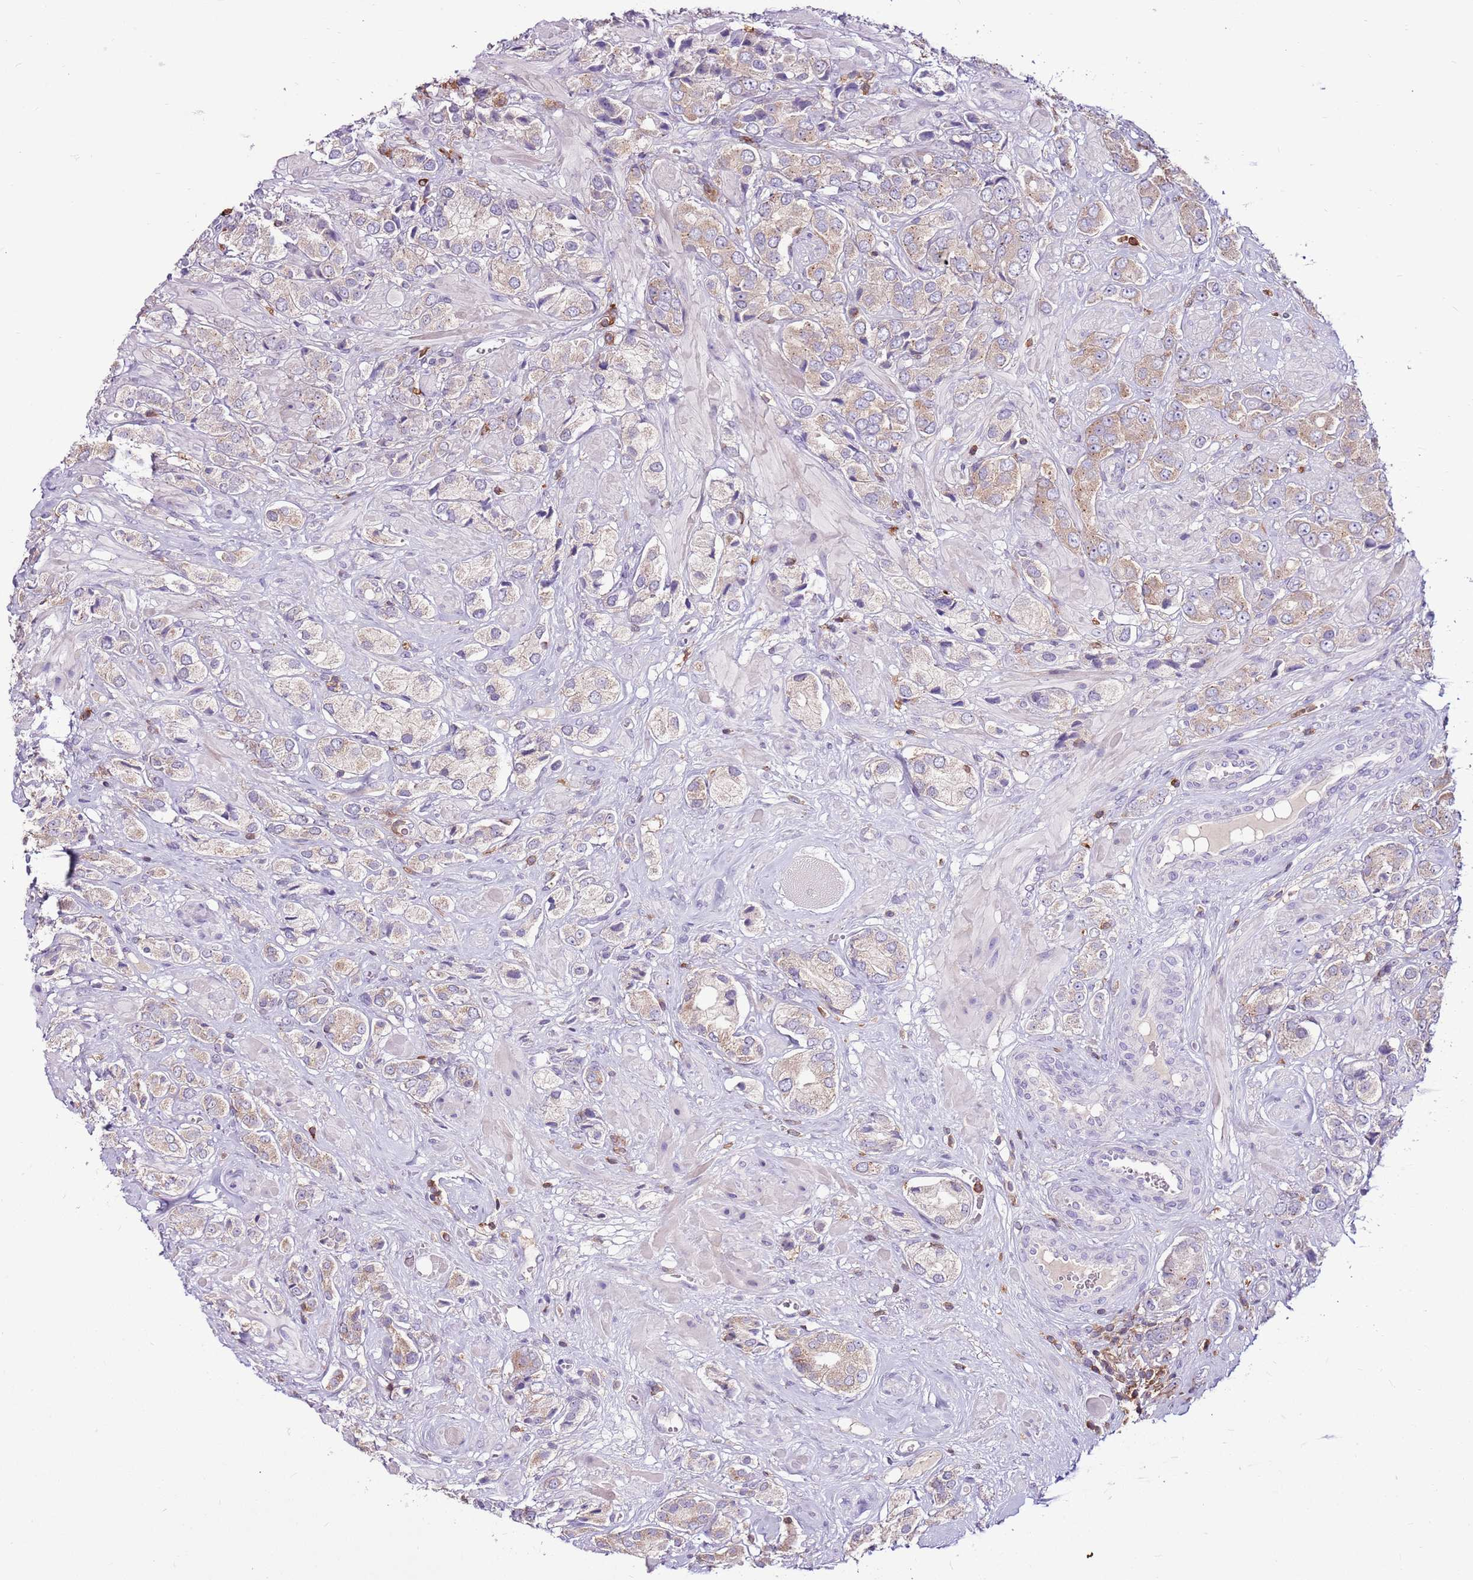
{"staining": {"intensity": "weak", "quantity": "25%-75%", "location": "cytoplasmic/membranous"}, "tissue": "prostate cancer", "cell_type": "Tumor cells", "image_type": "cancer", "snomed": [{"axis": "morphology", "description": "Adenocarcinoma, High grade"}, {"axis": "topography", "description": "Prostate and seminal vesicle, NOS"}], "caption": "Immunohistochemistry of human prostate cancer demonstrates low levels of weak cytoplasmic/membranous staining in approximately 25%-75% of tumor cells. (DAB = brown stain, brightfield microscopy at high magnification).", "gene": "ZSWIM1", "patient": {"sex": "male", "age": 64}}